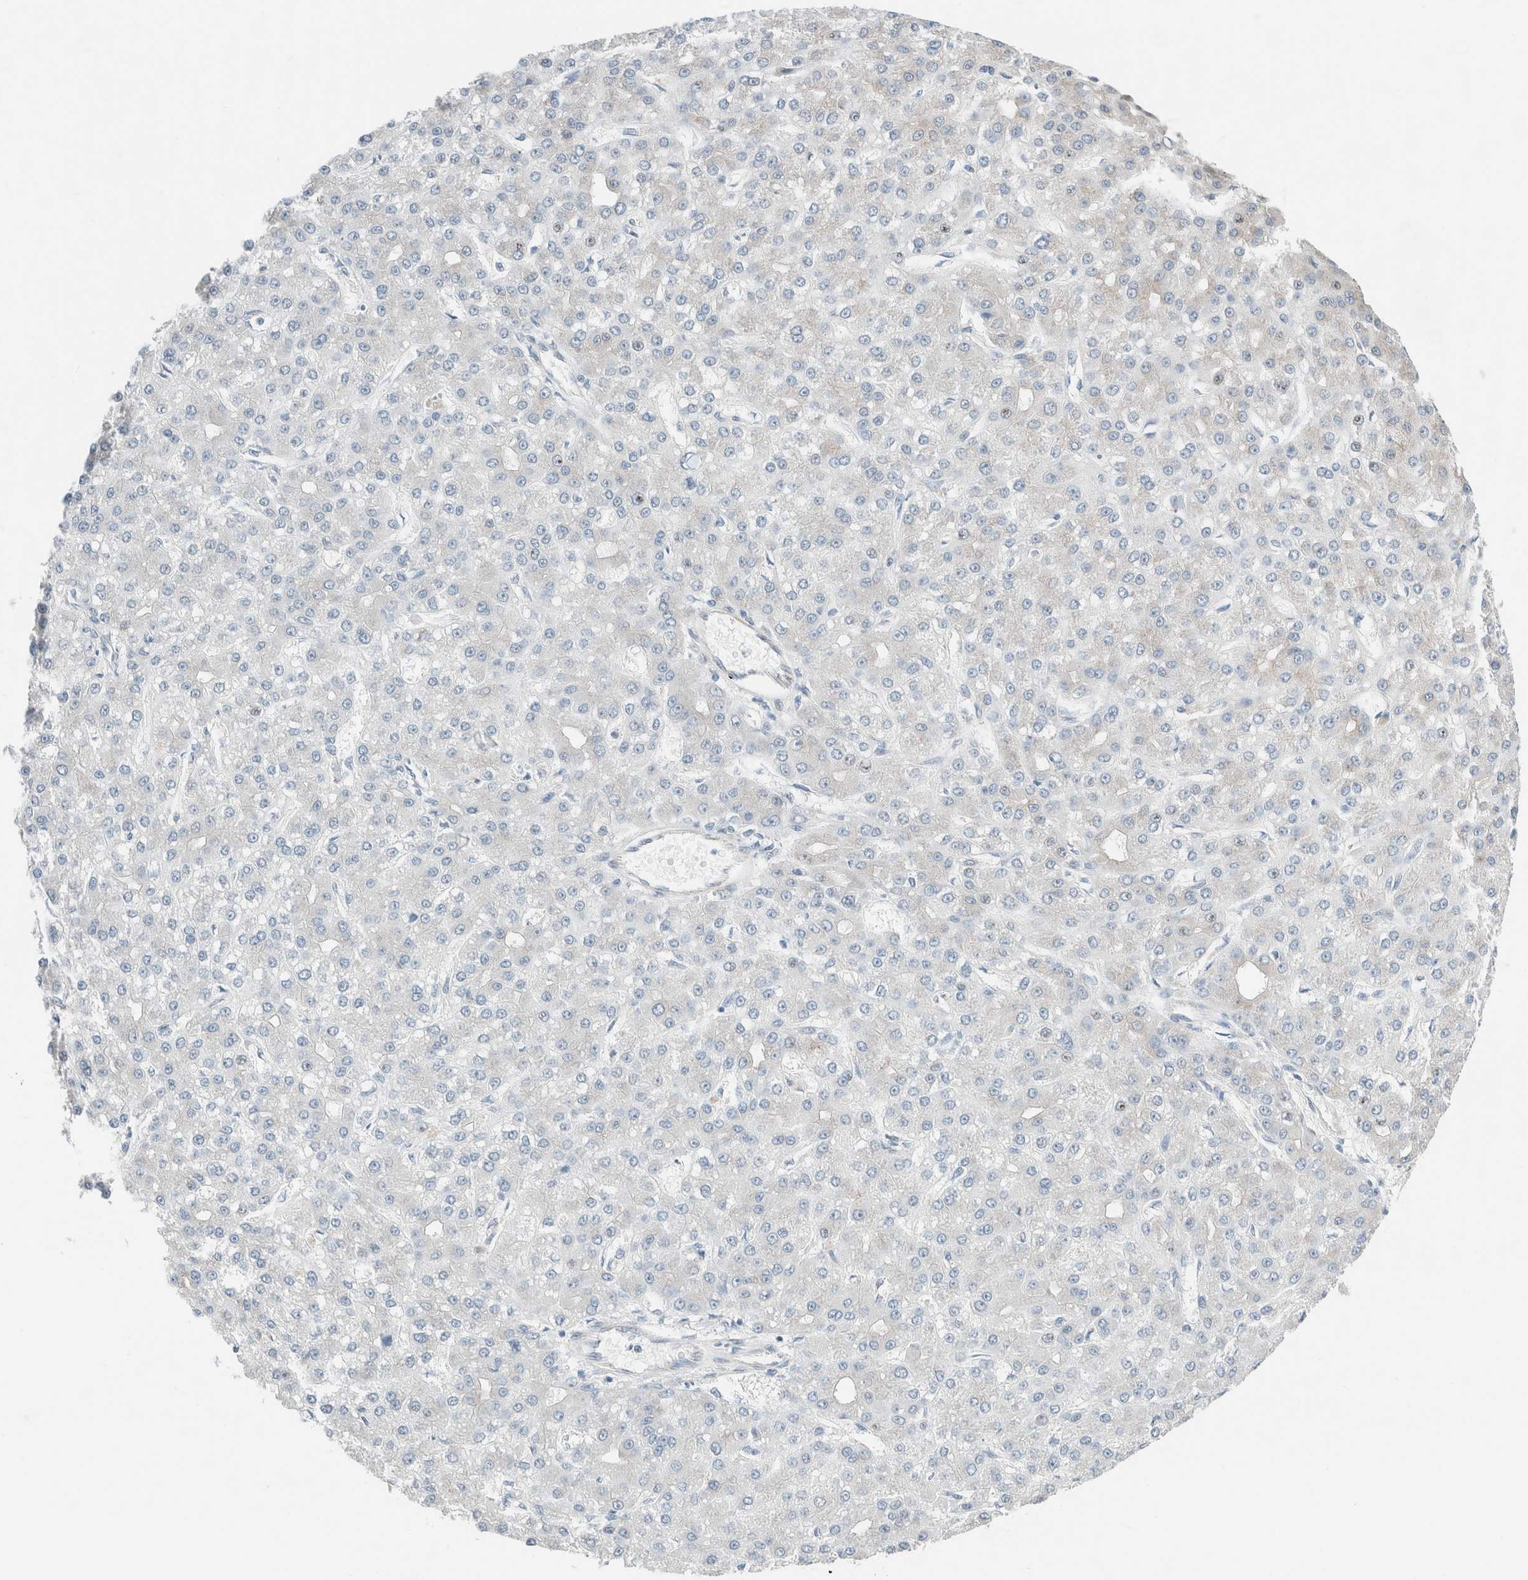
{"staining": {"intensity": "negative", "quantity": "none", "location": "none"}, "tissue": "liver cancer", "cell_type": "Tumor cells", "image_type": "cancer", "snomed": [{"axis": "morphology", "description": "Carcinoma, Hepatocellular, NOS"}, {"axis": "topography", "description": "Liver"}], "caption": "An image of liver cancer (hepatocellular carcinoma) stained for a protein demonstrates no brown staining in tumor cells.", "gene": "CASC3", "patient": {"sex": "male", "age": 67}}